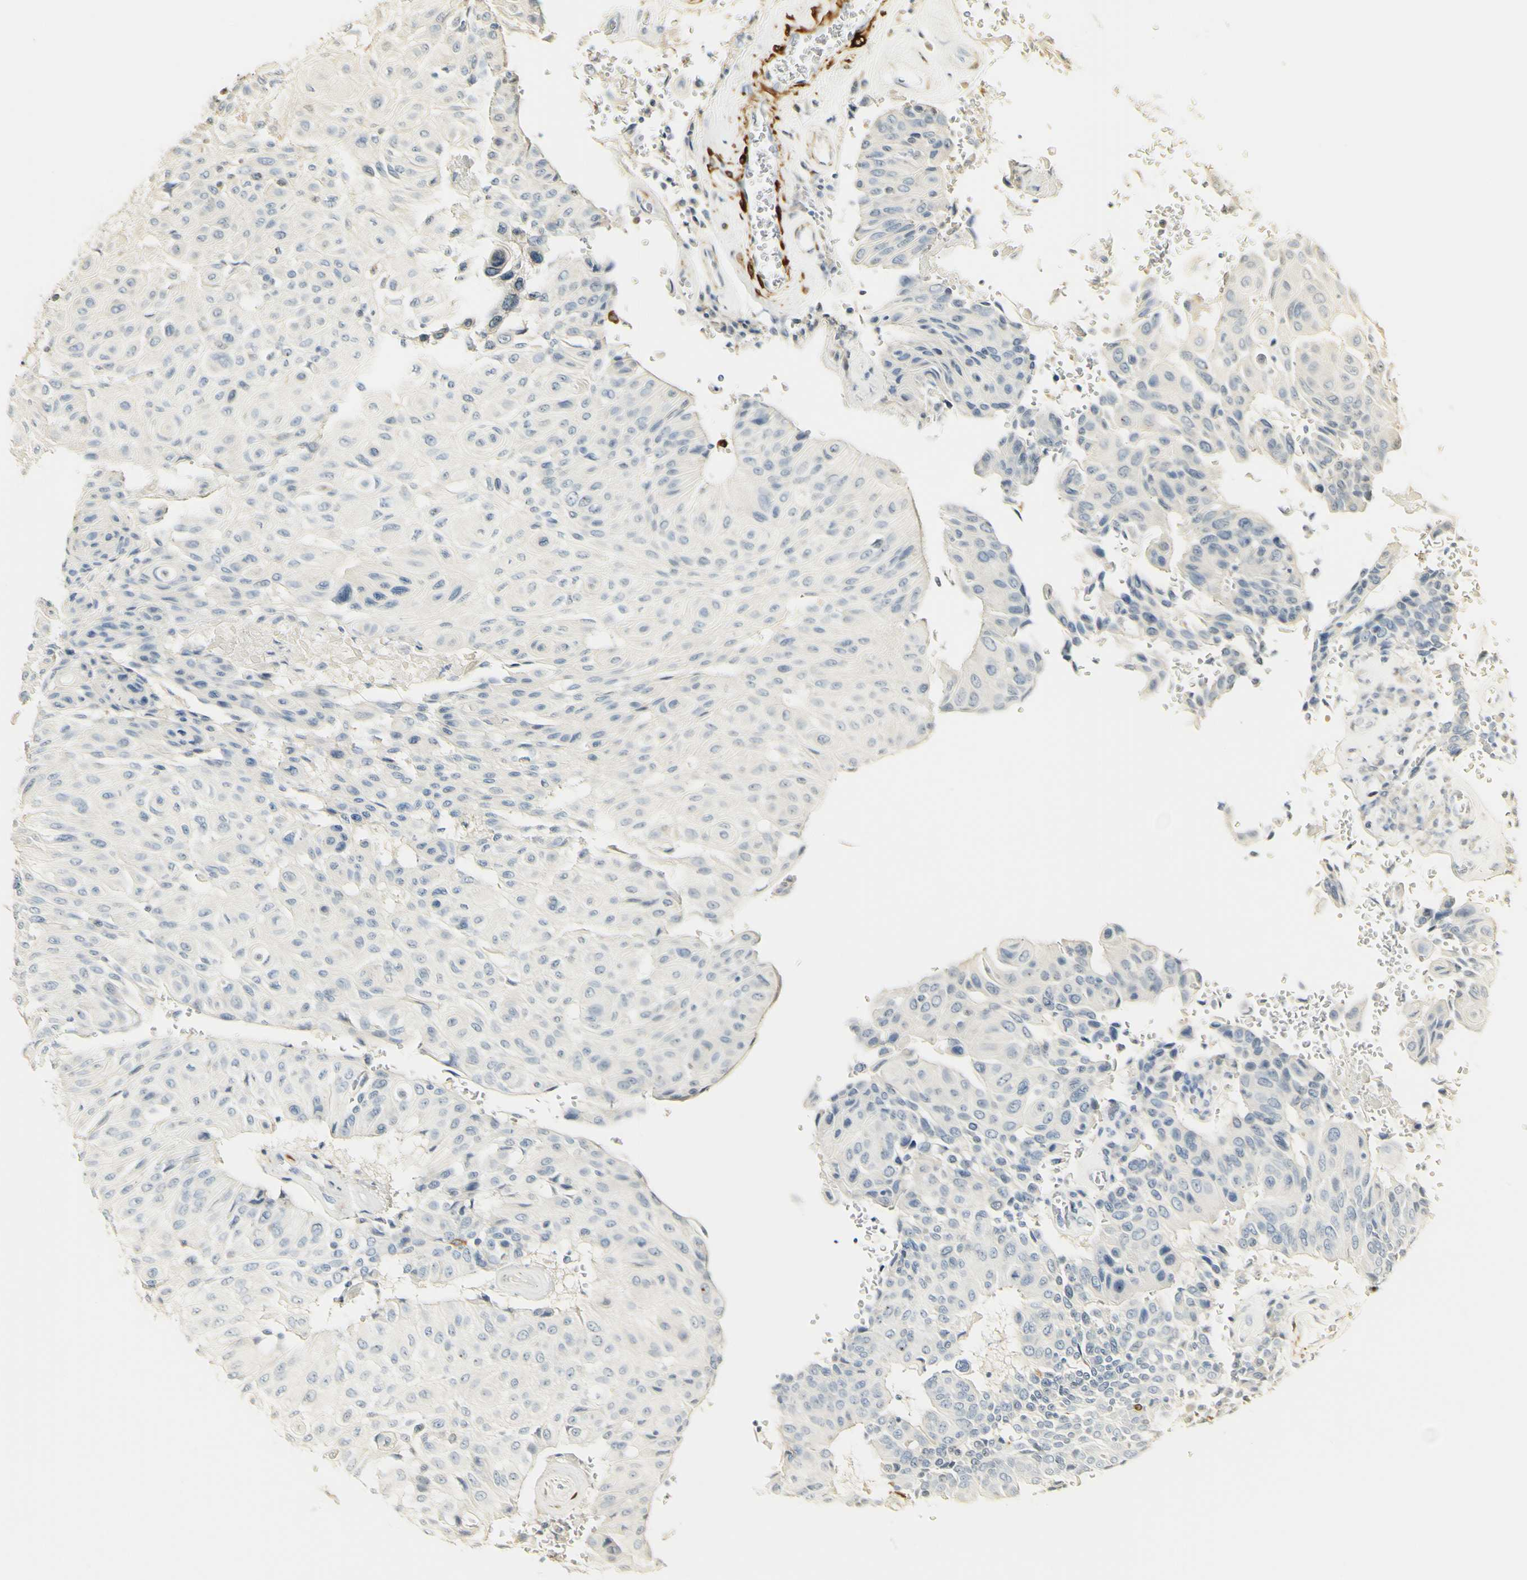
{"staining": {"intensity": "negative", "quantity": "none", "location": "none"}, "tissue": "urothelial cancer", "cell_type": "Tumor cells", "image_type": "cancer", "snomed": [{"axis": "morphology", "description": "Urothelial carcinoma, High grade"}, {"axis": "topography", "description": "Urinary bladder"}], "caption": "High power microscopy histopathology image of an immunohistochemistry photomicrograph of urothelial cancer, revealing no significant expression in tumor cells.", "gene": "FMO3", "patient": {"sex": "male", "age": 66}}